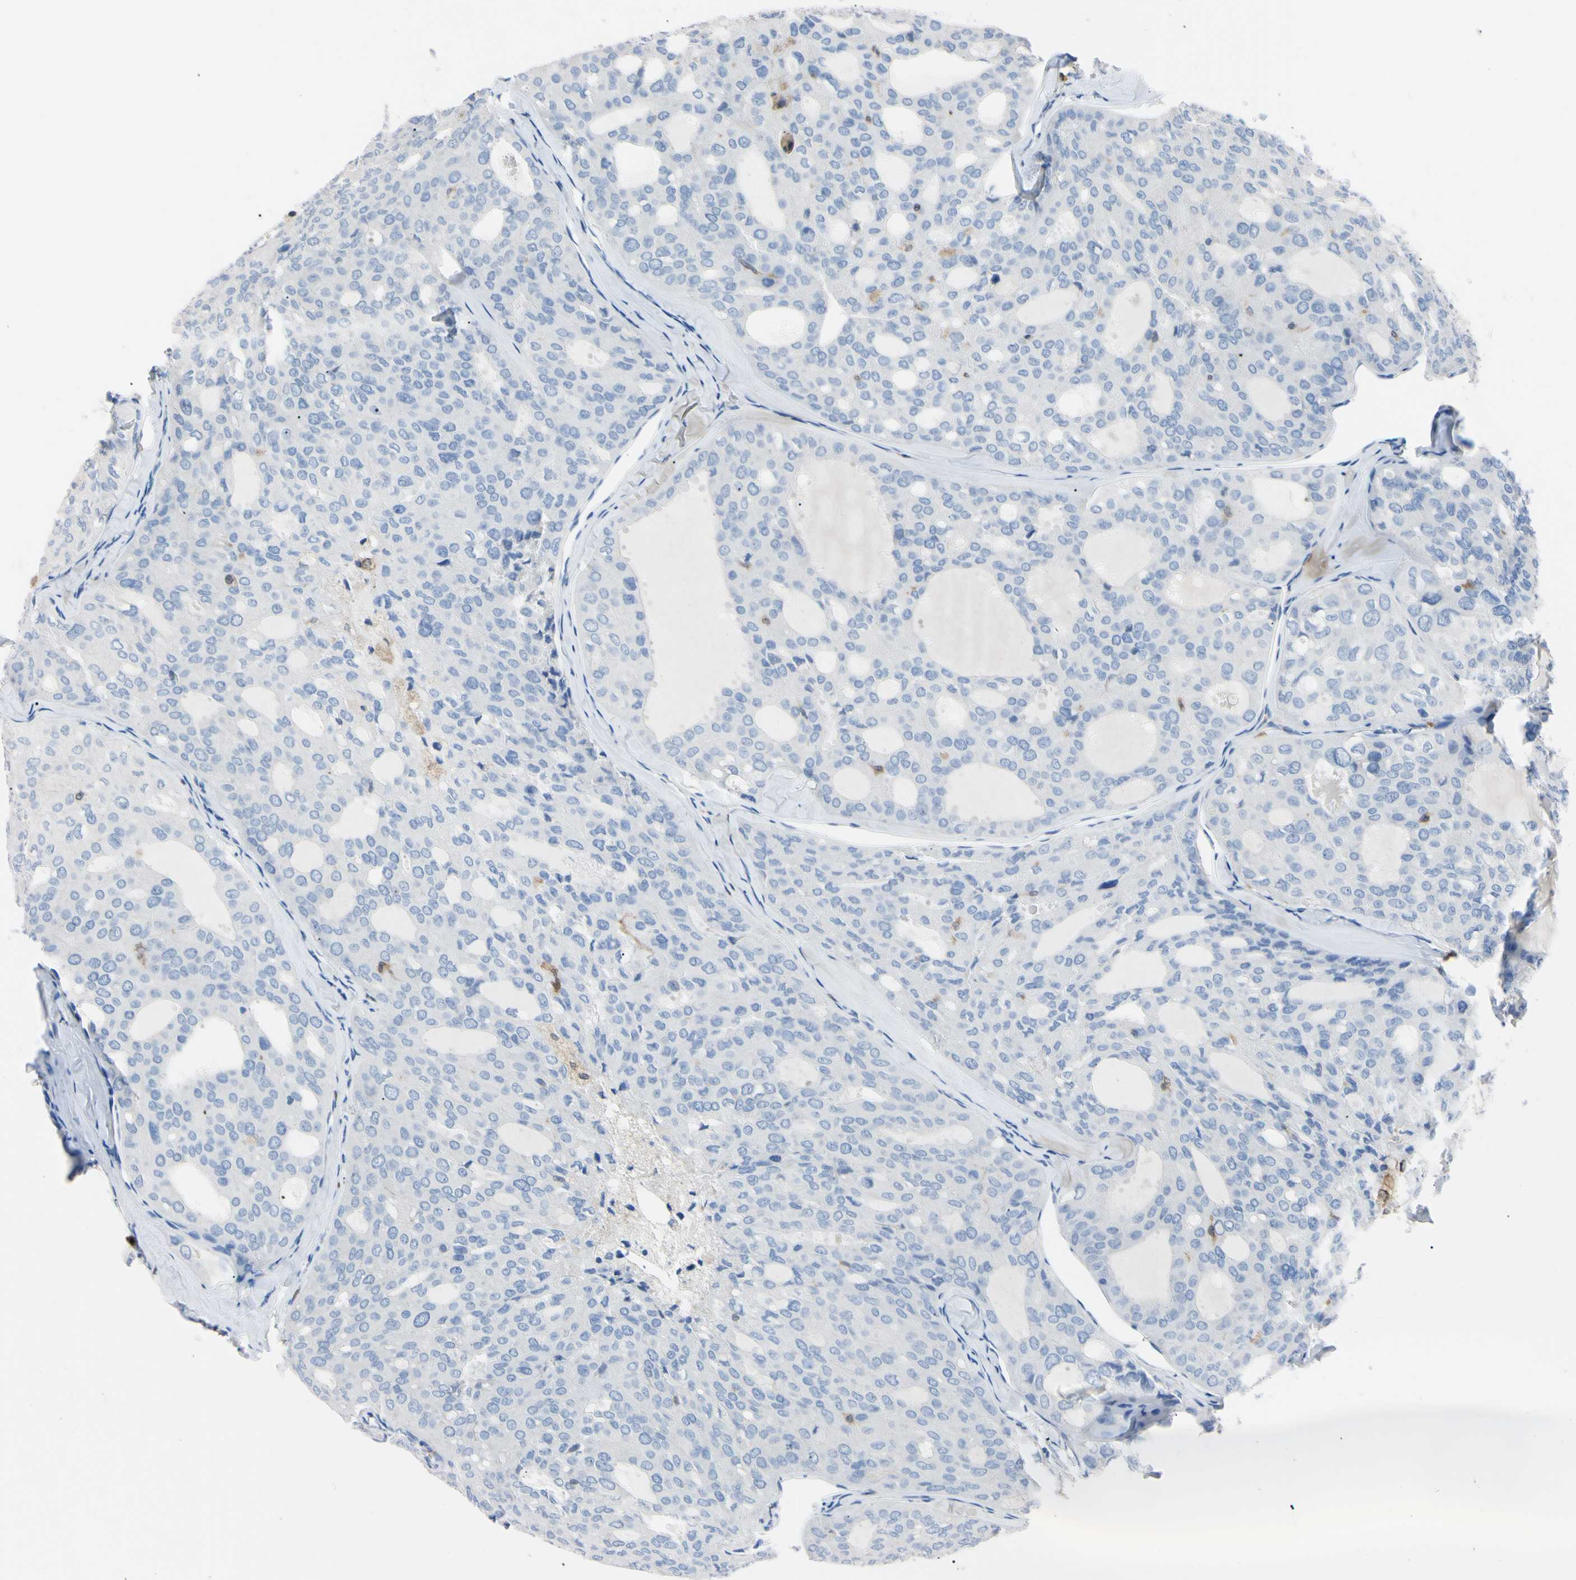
{"staining": {"intensity": "negative", "quantity": "none", "location": "none"}, "tissue": "thyroid cancer", "cell_type": "Tumor cells", "image_type": "cancer", "snomed": [{"axis": "morphology", "description": "Follicular adenoma carcinoma, NOS"}, {"axis": "topography", "description": "Thyroid gland"}], "caption": "Tumor cells are negative for protein expression in human thyroid follicular adenoma carcinoma. The staining is performed using DAB (3,3'-diaminobenzidine) brown chromogen with nuclei counter-stained in using hematoxylin.", "gene": "NCF4", "patient": {"sex": "male", "age": 75}}